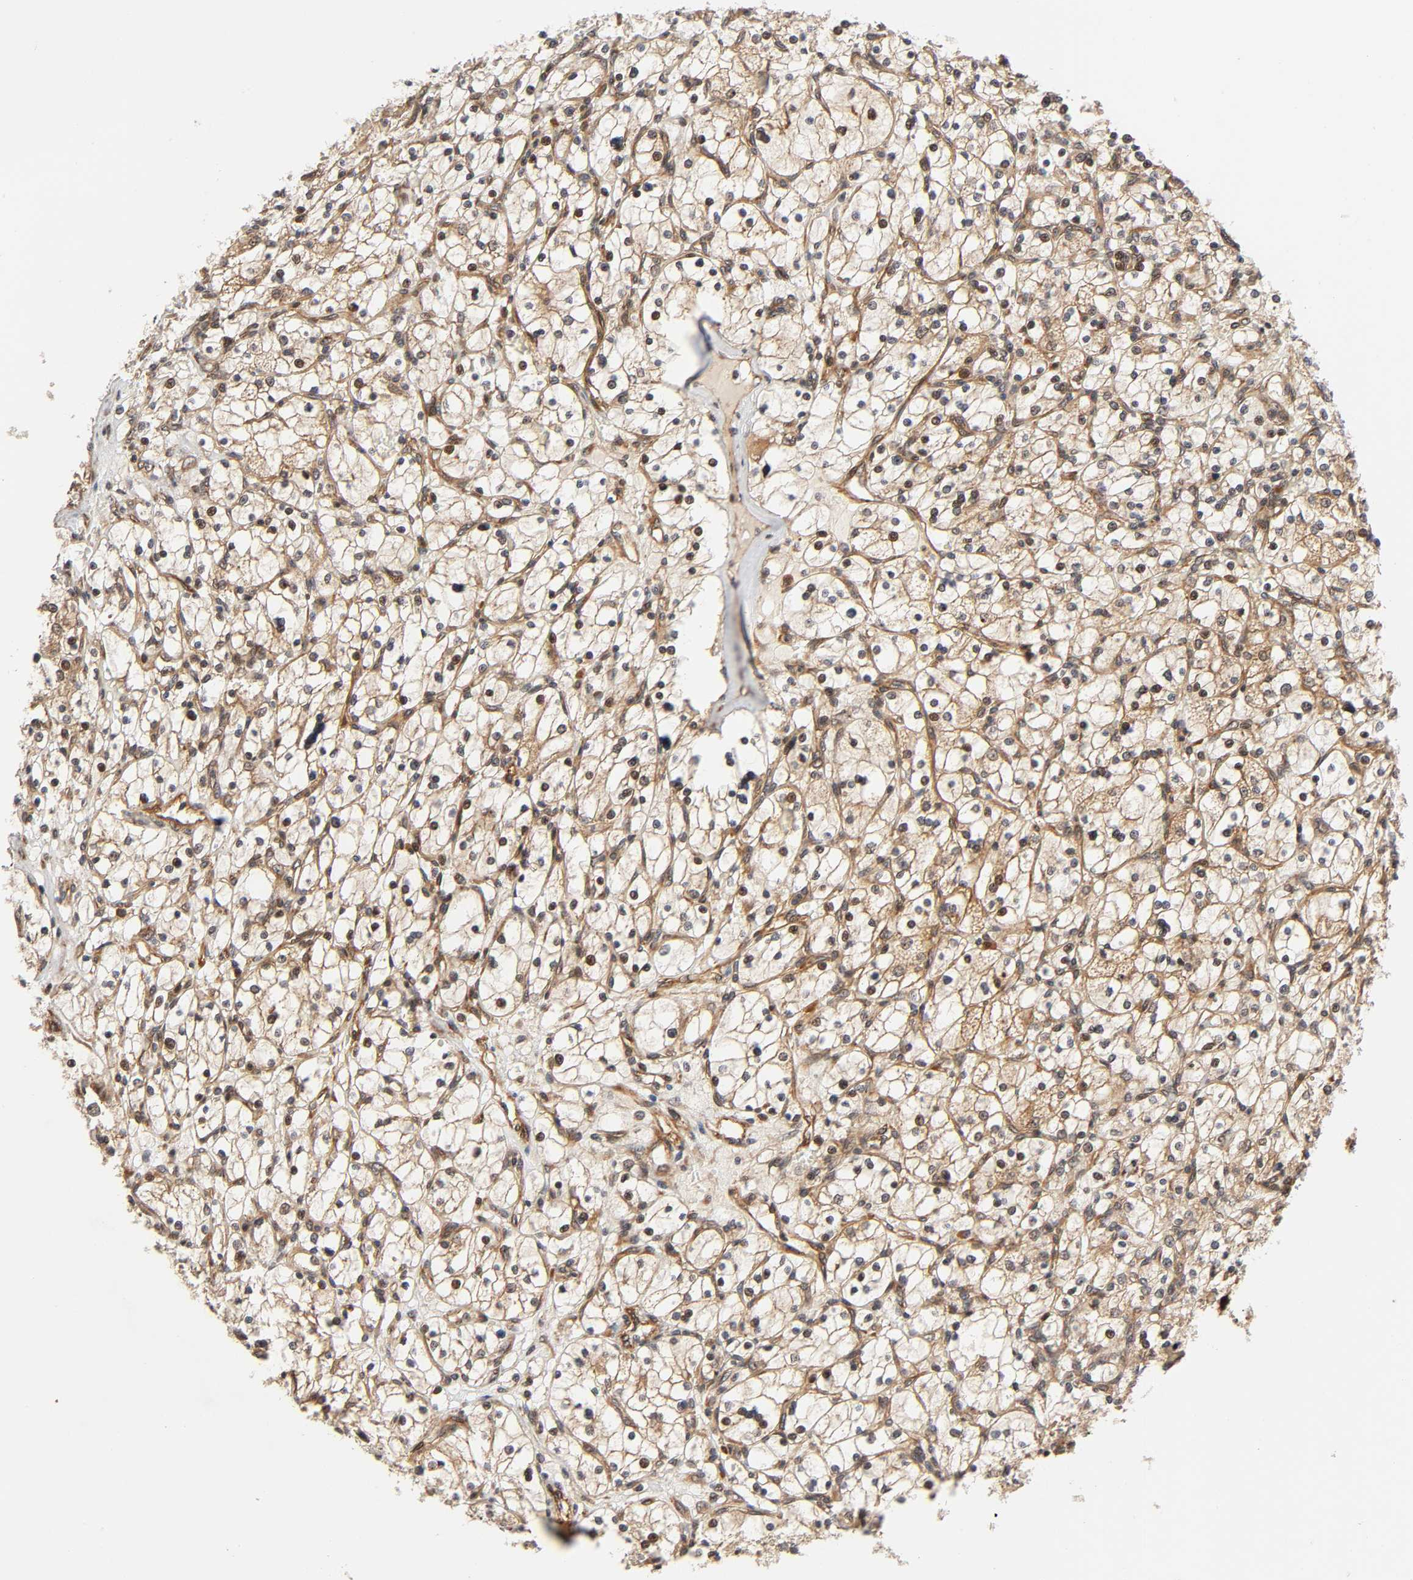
{"staining": {"intensity": "moderate", "quantity": "25%-75%", "location": "cytoplasmic/membranous,nuclear"}, "tissue": "renal cancer", "cell_type": "Tumor cells", "image_type": "cancer", "snomed": [{"axis": "morphology", "description": "Adenocarcinoma, NOS"}, {"axis": "topography", "description": "Kidney"}], "caption": "Immunohistochemistry (IHC) (DAB) staining of human renal cancer (adenocarcinoma) demonstrates moderate cytoplasmic/membranous and nuclear protein expression in about 25%-75% of tumor cells. Using DAB (brown) and hematoxylin (blue) stains, captured at high magnification using brightfield microscopy.", "gene": "IQCJ-SCHIP1", "patient": {"sex": "female", "age": 83}}